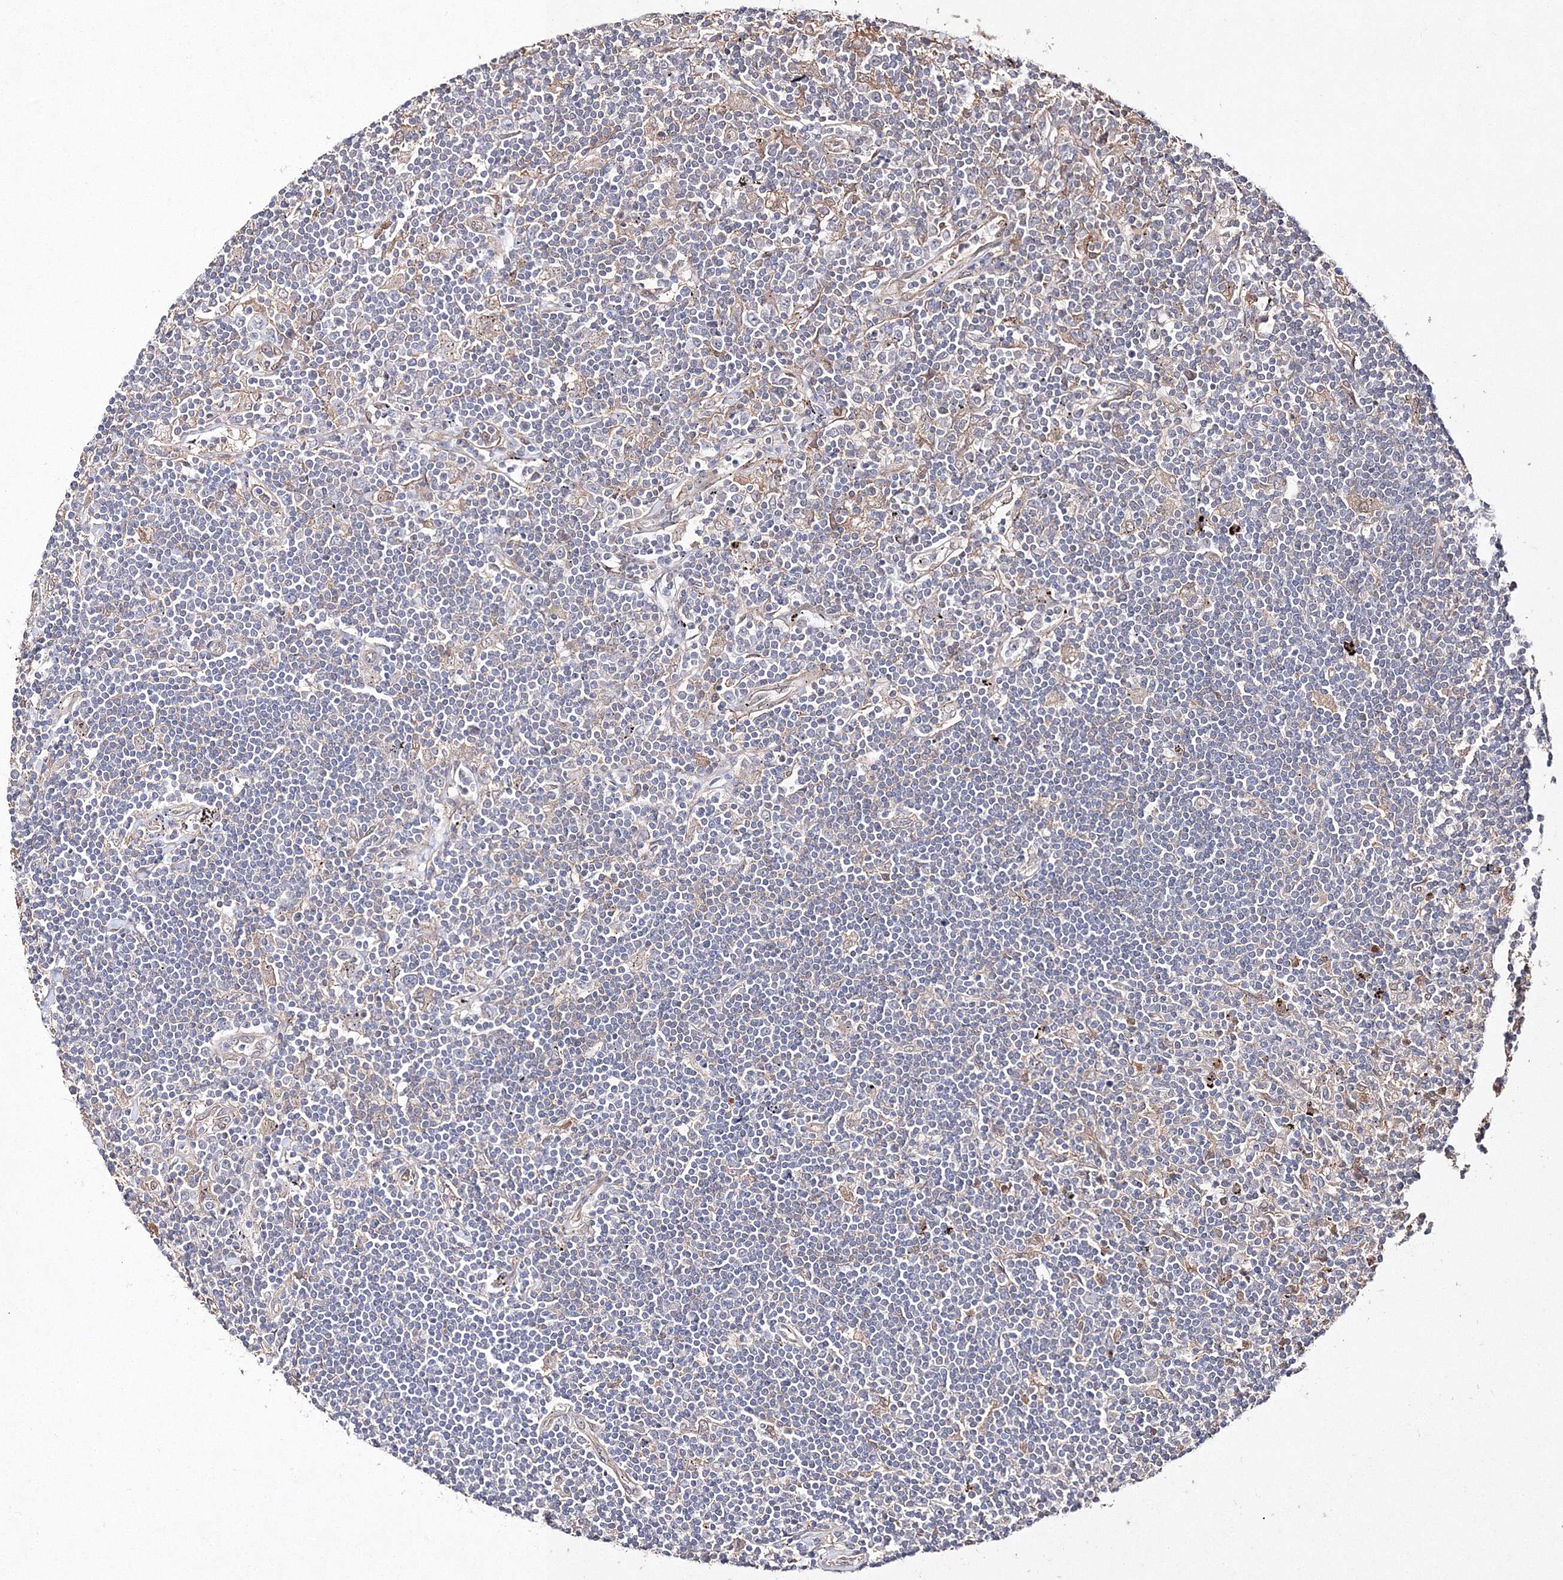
{"staining": {"intensity": "negative", "quantity": "none", "location": "none"}, "tissue": "lymphoma", "cell_type": "Tumor cells", "image_type": "cancer", "snomed": [{"axis": "morphology", "description": "Malignant lymphoma, non-Hodgkin's type, Low grade"}, {"axis": "topography", "description": "Spleen"}], "caption": "Tumor cells show no significant positivity in lymphoma.", "gene": "S100A11", "patient": {"sex": "male", "age": 76}}